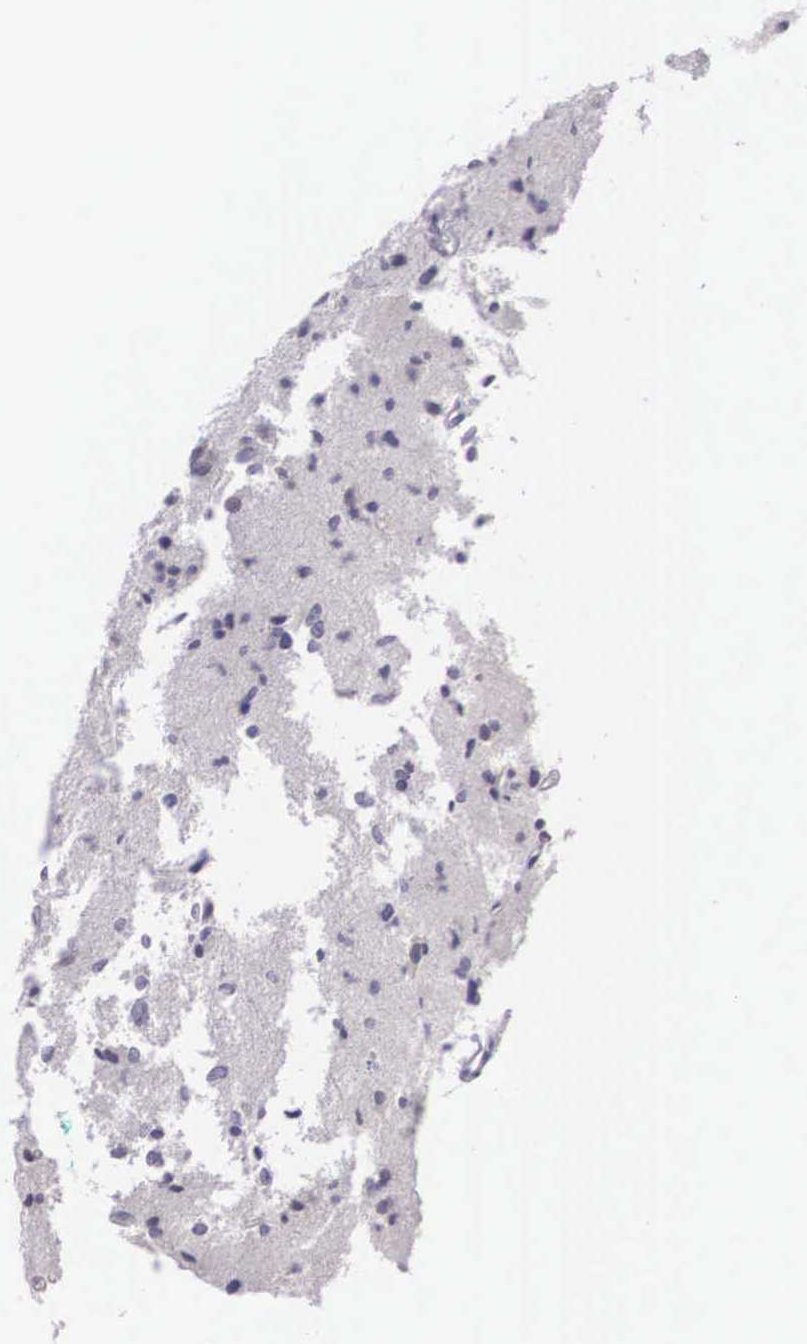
{"staining": {"intensity": "weak", "quantity": "25%-75%", "location": "cytoplasmic/membranous,nuclear"}, "tissue": "glioma", "cell_type": "Tumor cells", "image_type": "cancer", "snomed": [{"axis": "morphology", "description": "Glioma, malignant, Low grade"}, {"axis": "topography", "description": "Brain"}], "caption": "Glioma stained with DAB immunohistochemistry (IHC) displays low levels of weak cytoplasmic/membranous and nuclear staining in approximately 25%-75% of tumor cells.", "gene": "NINL", "patient": {"sex": "female", "age": 46}}